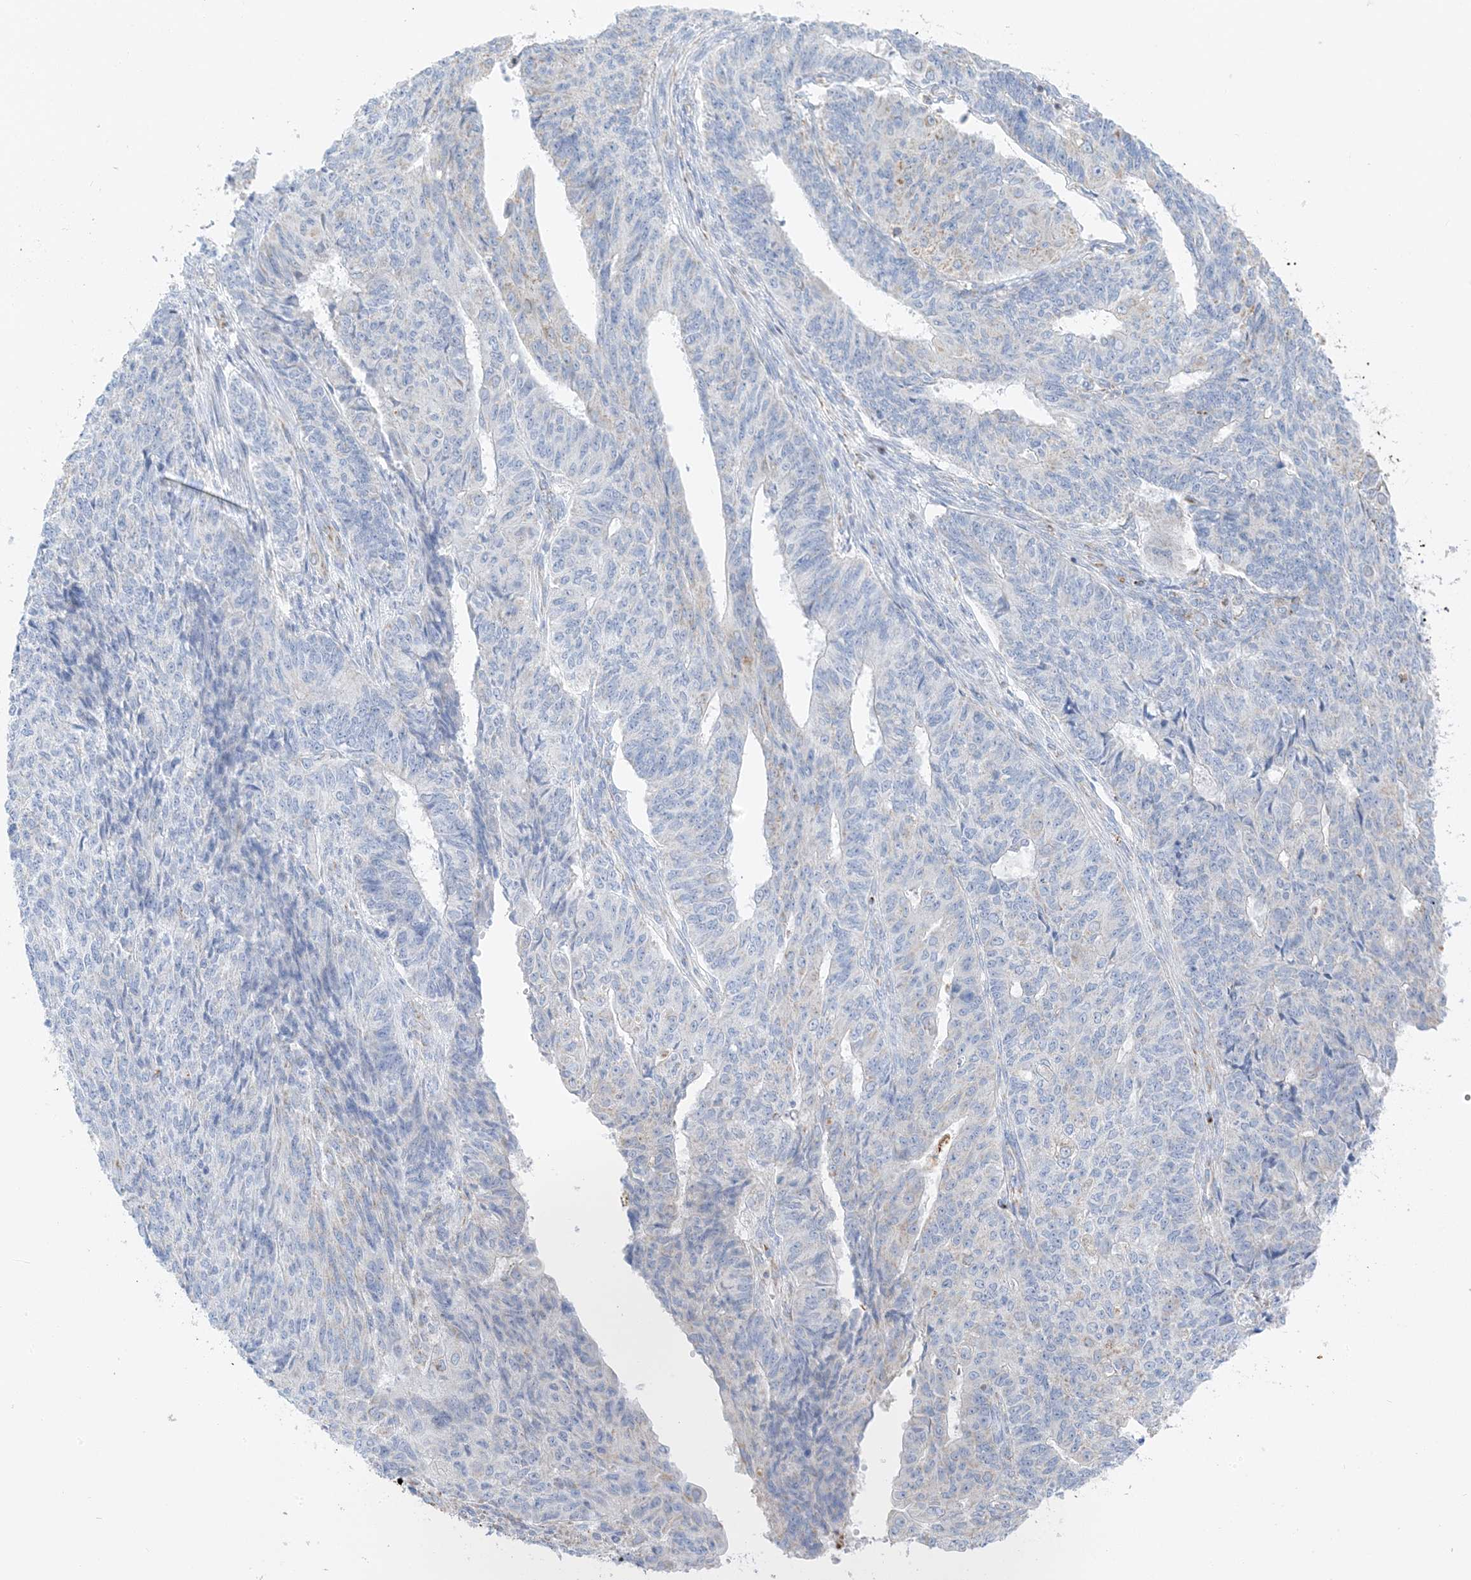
{"staining": {"intensity": "negative", "quantity": "none", "location": "none"}, "tissue": "endometrial cancer", "cell_type": "Tumor cells", "image_type": "cancer", "snomed": [{"axis": "morphology", "description": "Adenocarcinoma, NOS"}, {"axis": "topography", "description": "Endometrium"}], "caption": "Image shows no significant protein positivity in tumor cells of endometrial cancer (adenocarcinoma).", "gene": "CAPN13", "patient": {"sex": "female", "age": 32}}